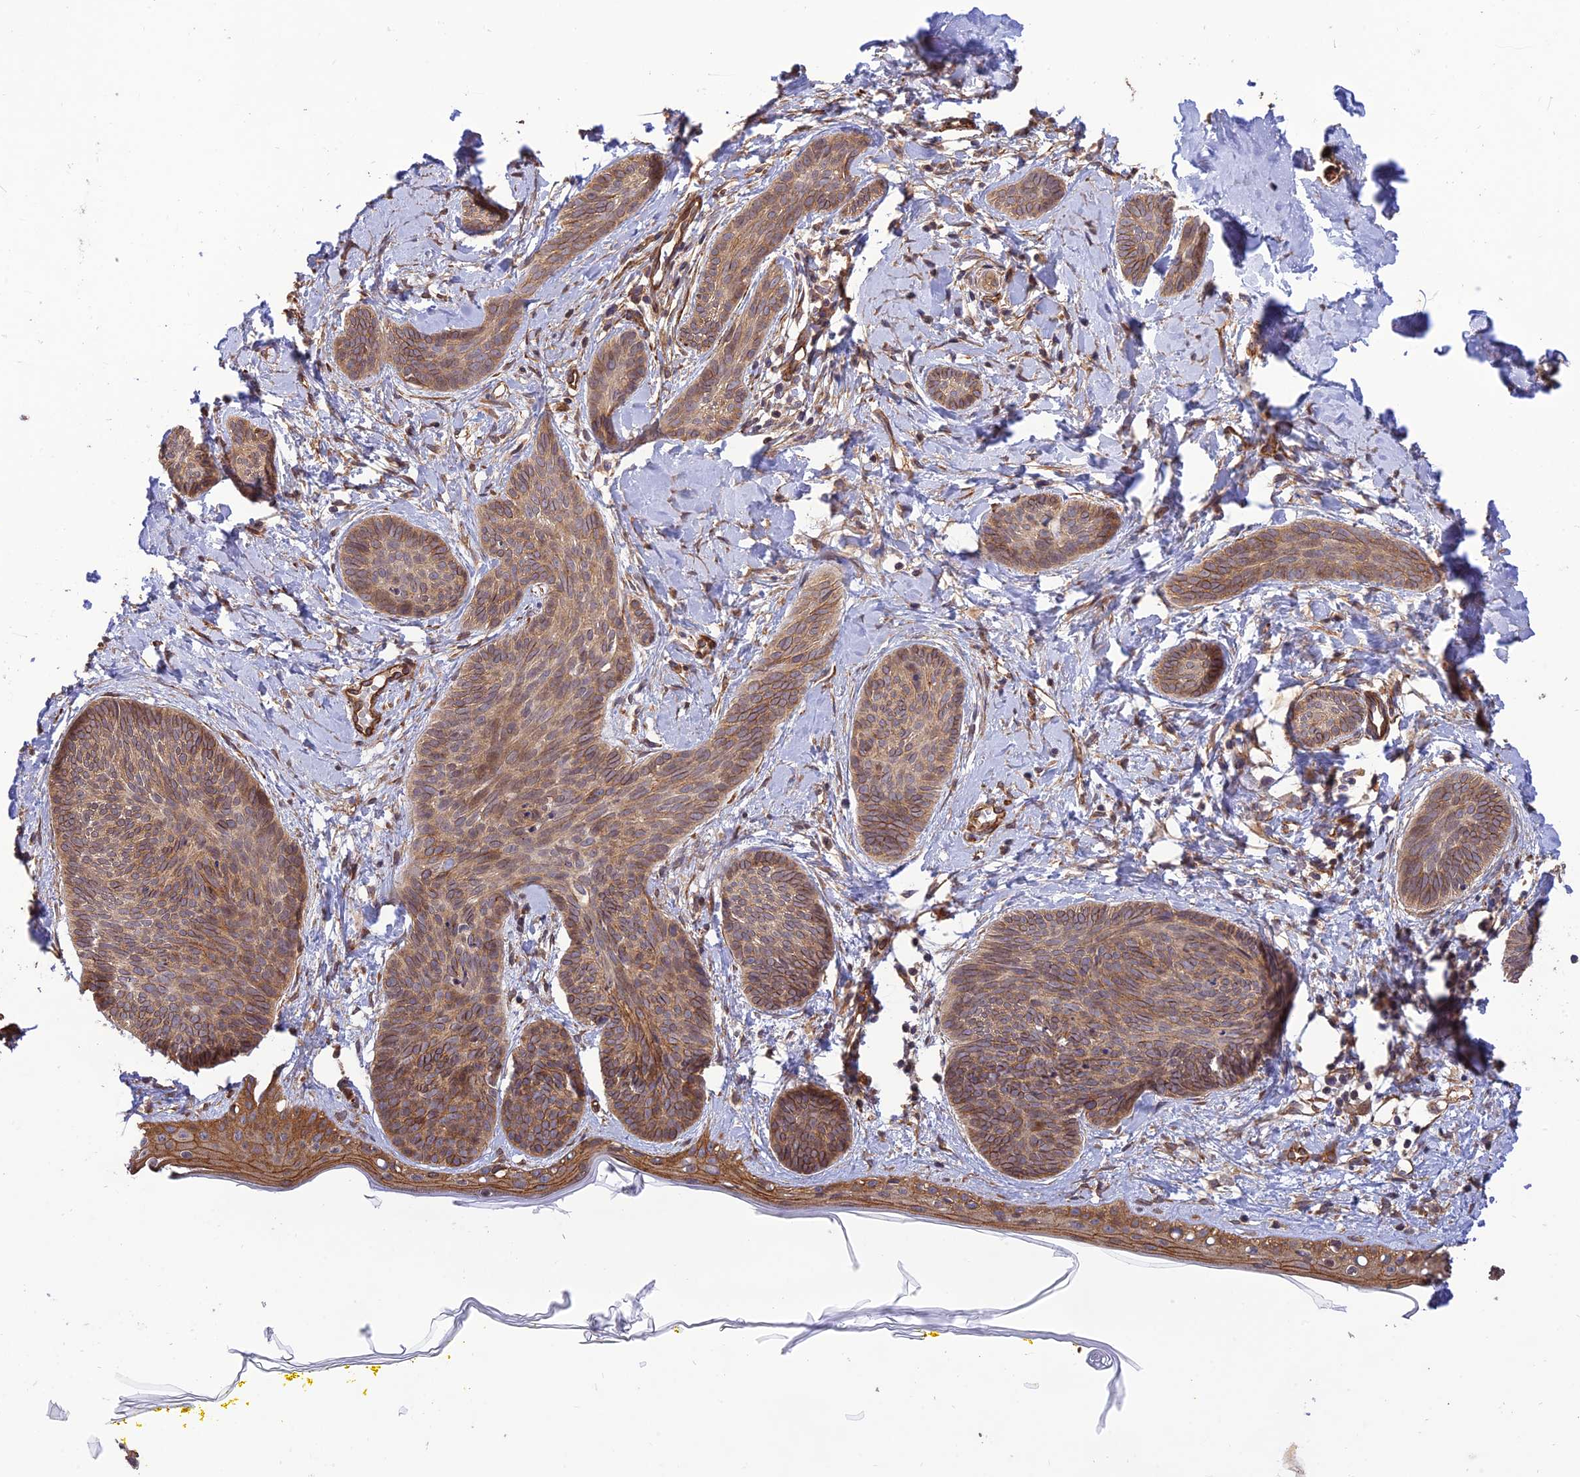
{"staining": {"intensity": "moderate", "quantity": ">75%", "location": "cytoplasmic/membranous"}, "tissue": "skin cancer", "cell_type": "Tumor cells", "image_type": "cancer", "snomed": [{"axis": "morphology", "description": "Basal cell carcinoma"}, {"axis": "topography", "description": "Skin"}], "caption": "Immunohistochemical staining of basal cell carcinoma (skin) exhibits medium levels of moderate cytoplasmic/membranous staining in about >75% of tumor cells.", "gene": "HOMER2", "patient": {"sex": "female", "age": 81}}